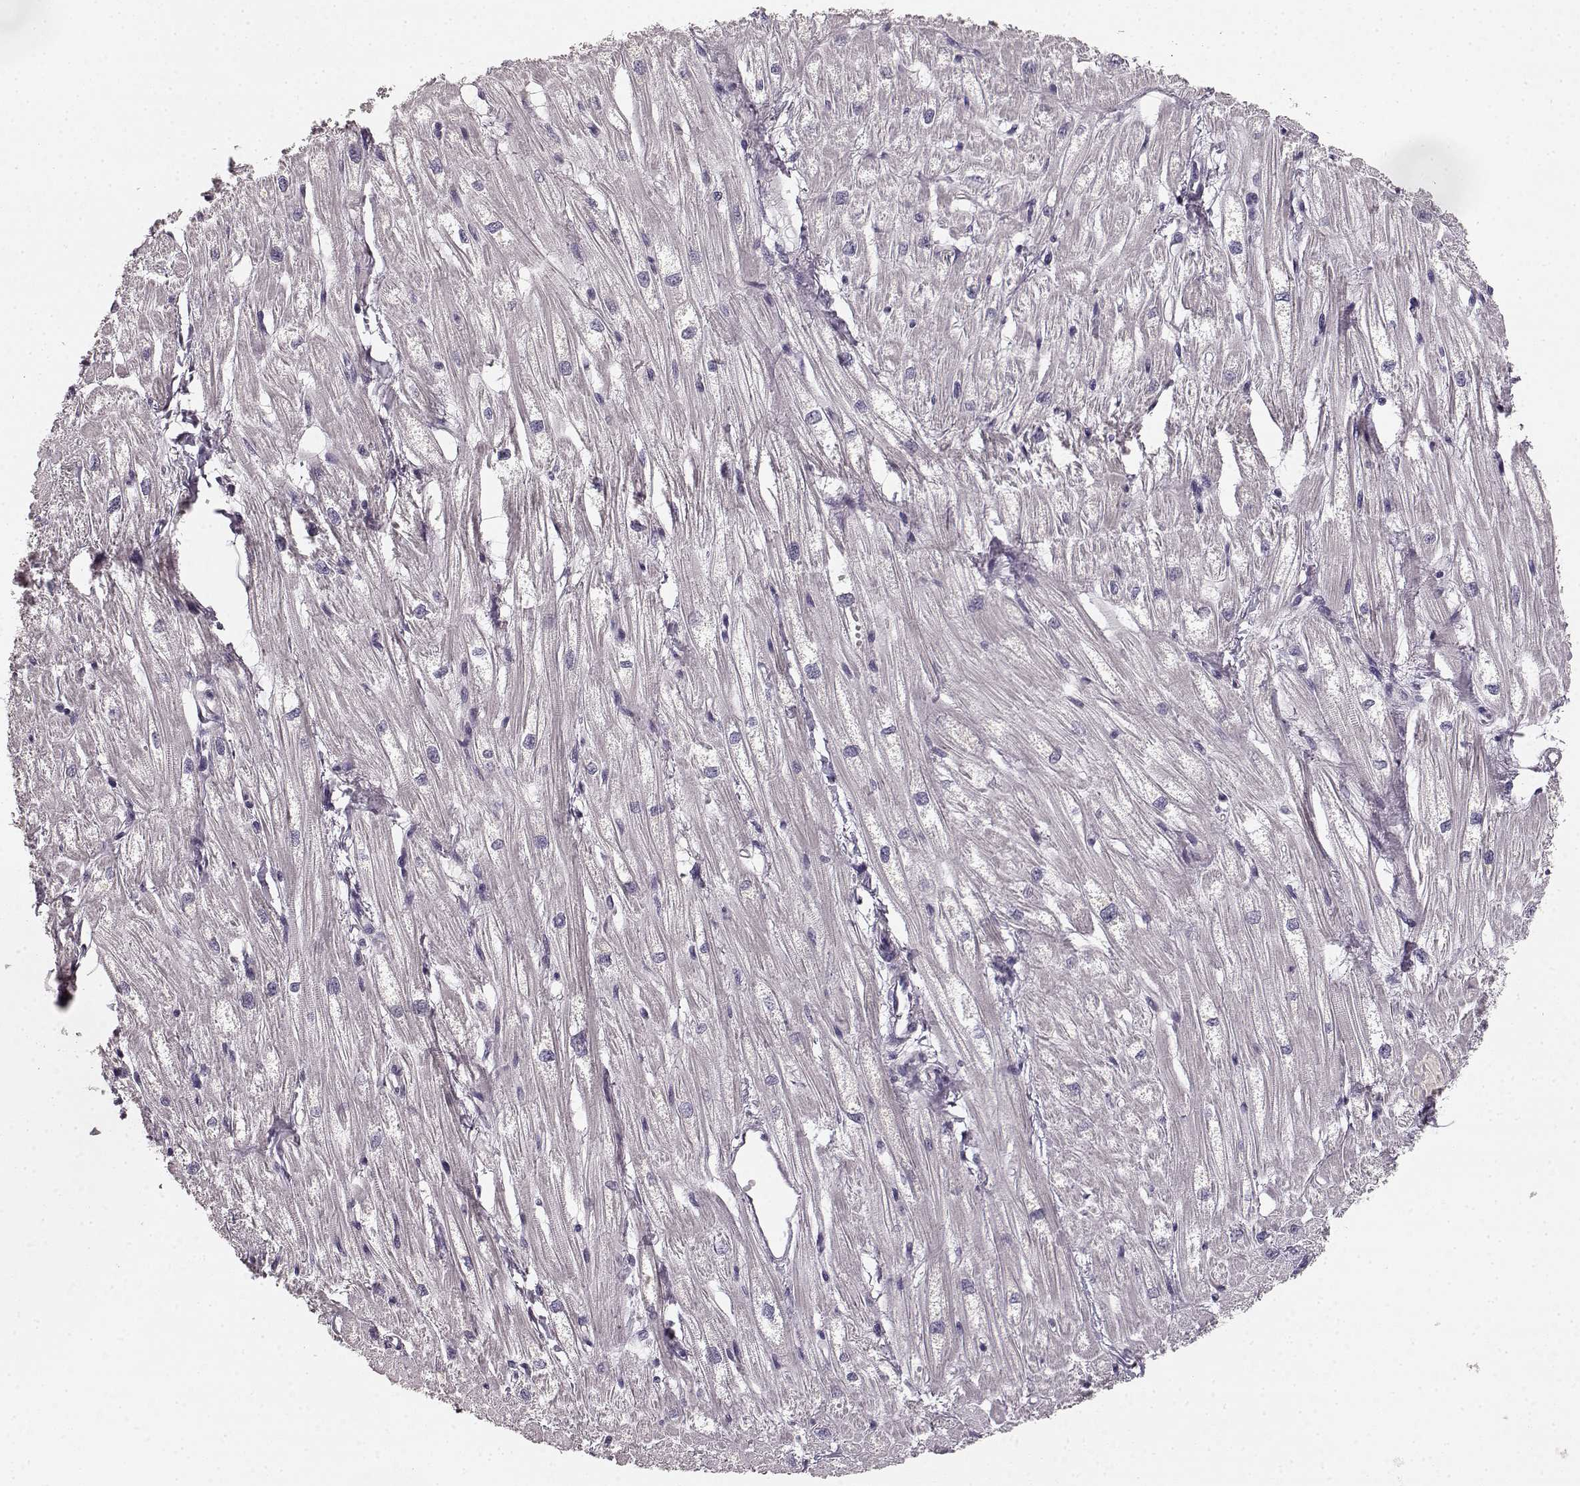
{"staining": {"intensity": "negative", "quantity": "none", "location": "none"}, "tissue": "heart muscle", "cell_type": "Cardiomyocytes", "image_type": "normal", "snomed": [{"axis": "morphology", "description": "Normal tissue, NOS"}, {"axis": "topography", "description": "Heart"}], "caption": "IHC micrograph of benign heart muscle stained for a protein (brown), which demonstrates no expression in cardiomyocytes. (Immunohistochemistry, brightfield microscopy, high magnification).", "gene": "KIAA0319", "patient": {"sex": "male", "age": 61}}